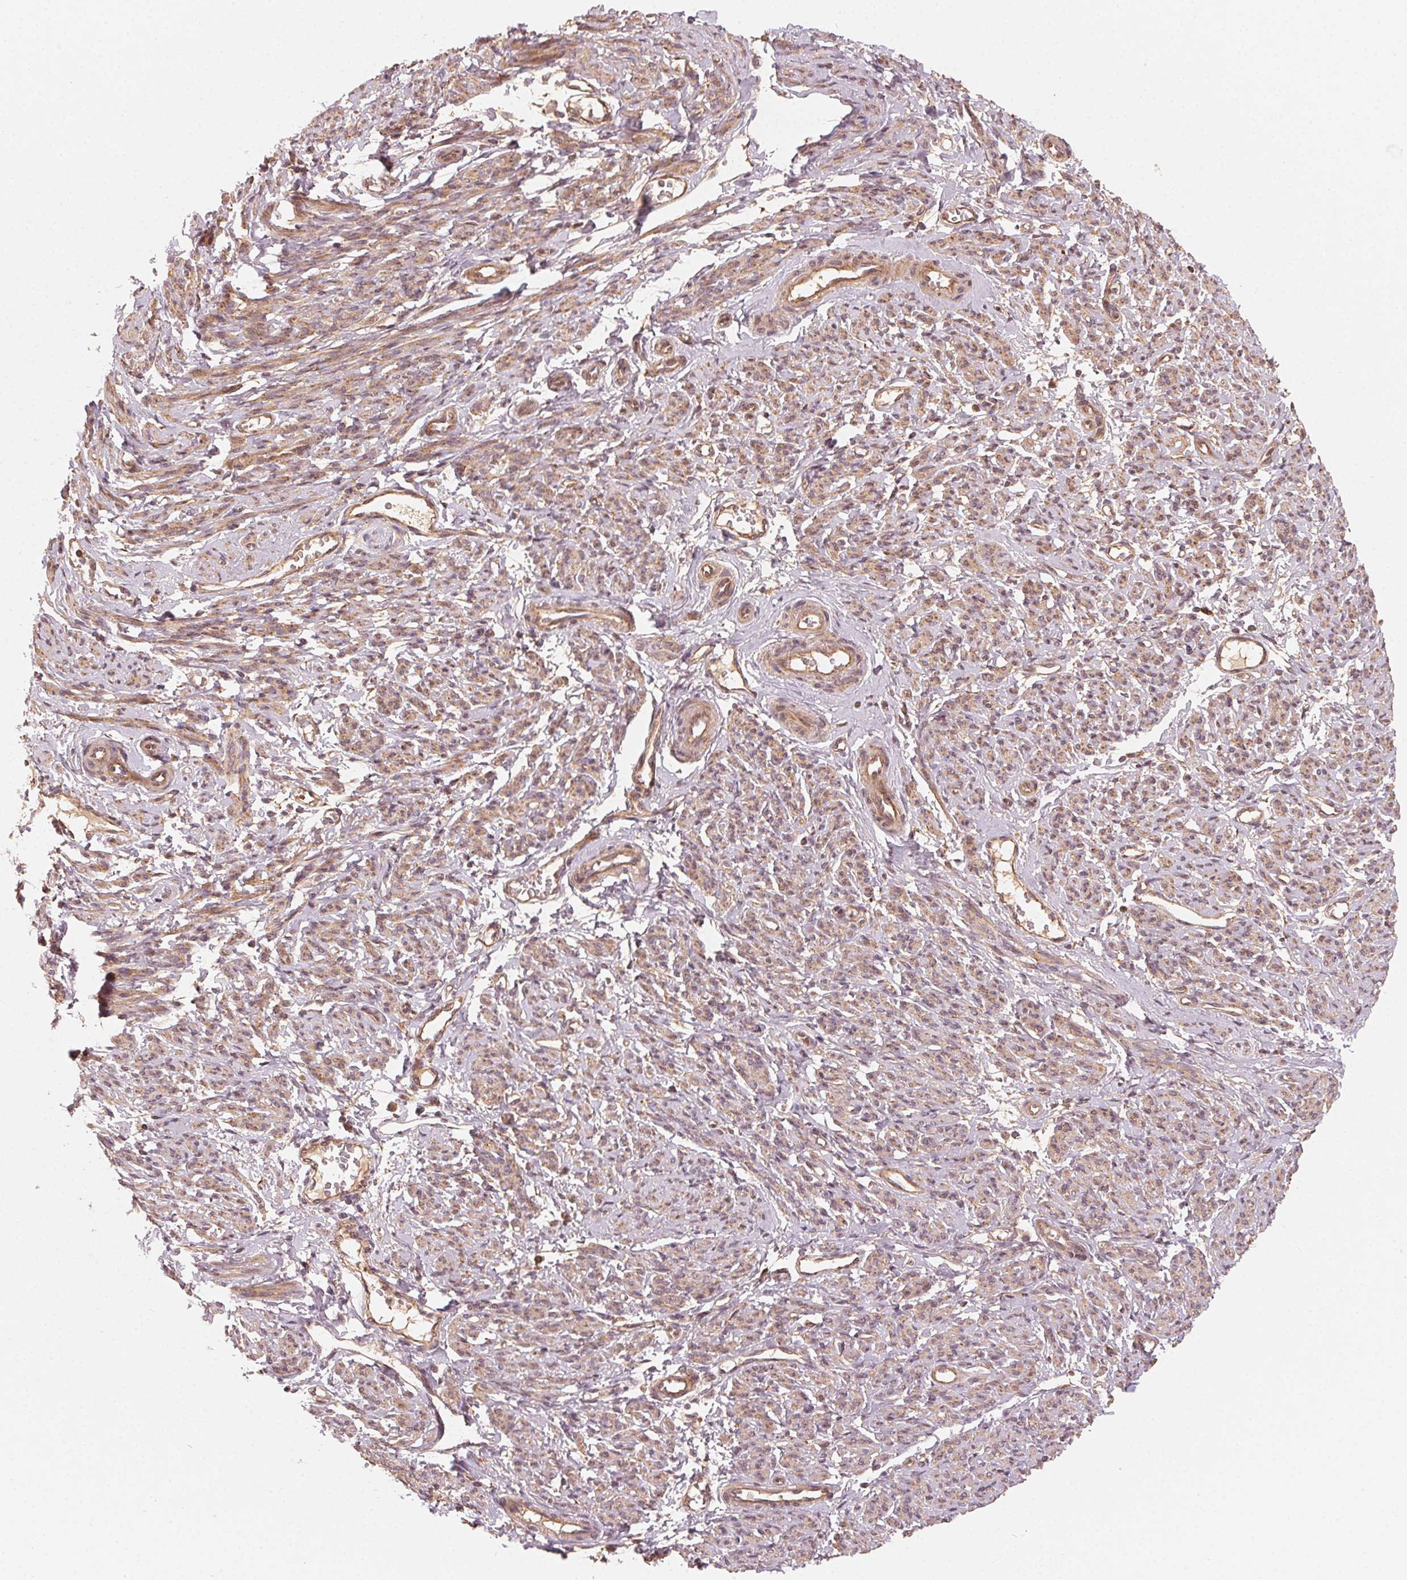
{"staining": {"intensity": "weak", "quantity": ">75%", "location": "cytoplasmic/membranous"}, "tissue": "smooth muscle", "cell_type": "Smooth muscle cells", "image_type": "normal", "snomed": [{"axis": "morphology", "description": "Normal tissue, NOS"}, {"axis": "topography", "description": "Smooth muscle"}], "caption": "Immunohistochemistry (IHC) image of benign smooth muscle: human smooth muscle stained using IHC displays low levels of weak protein expression localized specifically in the cytoplasmic/membranous of smooth muscle cells, appearing as a cytoplasmic/membranous brown color.", "gene": "WBP2", "patient": {"sex": "female", "age": 65}}